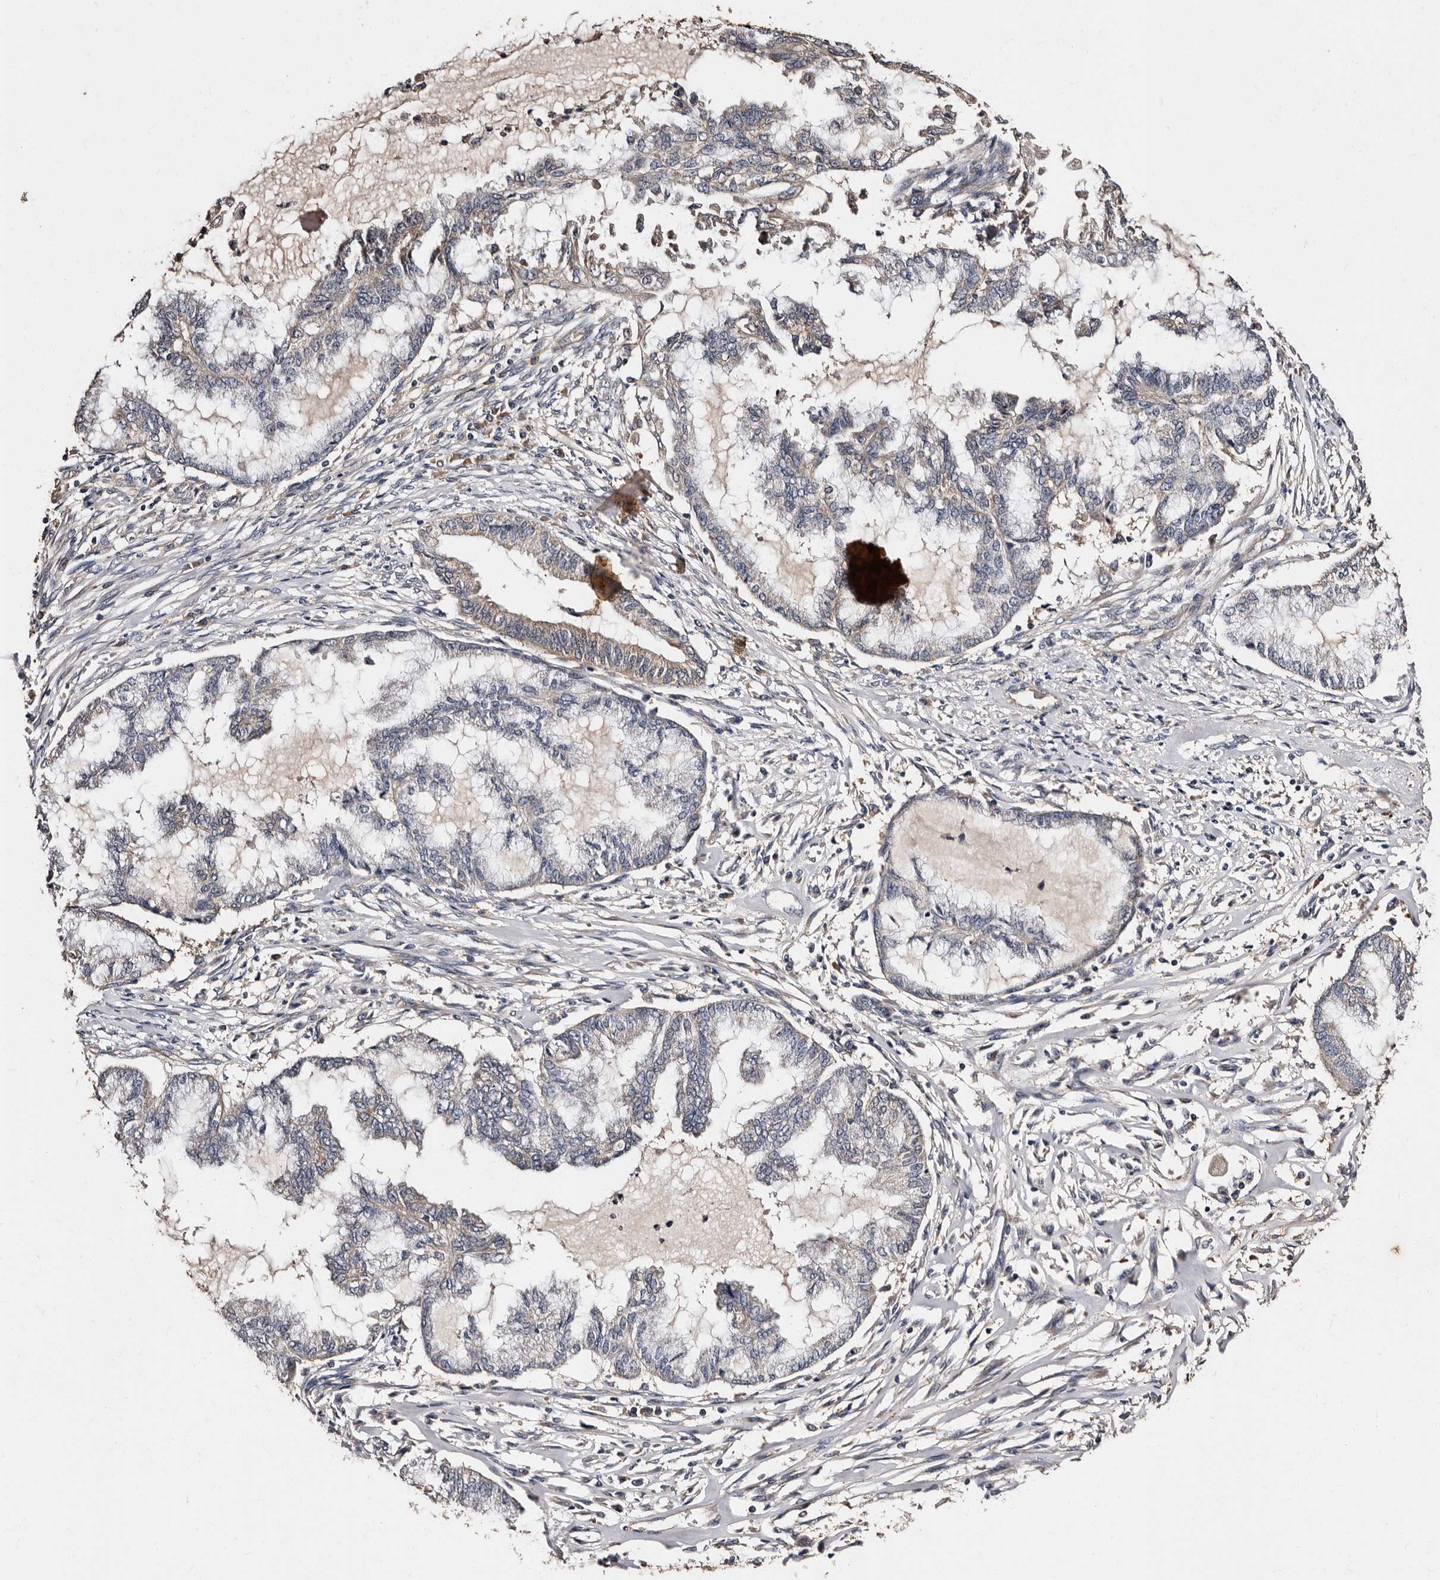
{"staining": {"intensity": "weak", "quantity": "<25%", "location": "cytoplasmic/membranous"}, "tissue": "endometrial cancer", "cell_type": "Tumor cells", "image_type": "cancer", "snomed": [{"axis": "morphology", "description": "Adenocarcinoma, NOS"}, {"axis": "topography", "description": "Endometrium"}], "caption": "A micrograph of endometrial cancer (adenocarcinoma) stained for a protein demonstrates no brown staining in tumor cells. (DAB IHC with hematoxylin counter stain).", "gene": "ADCK5", "patient": {"sex": "female", "age": 86}}